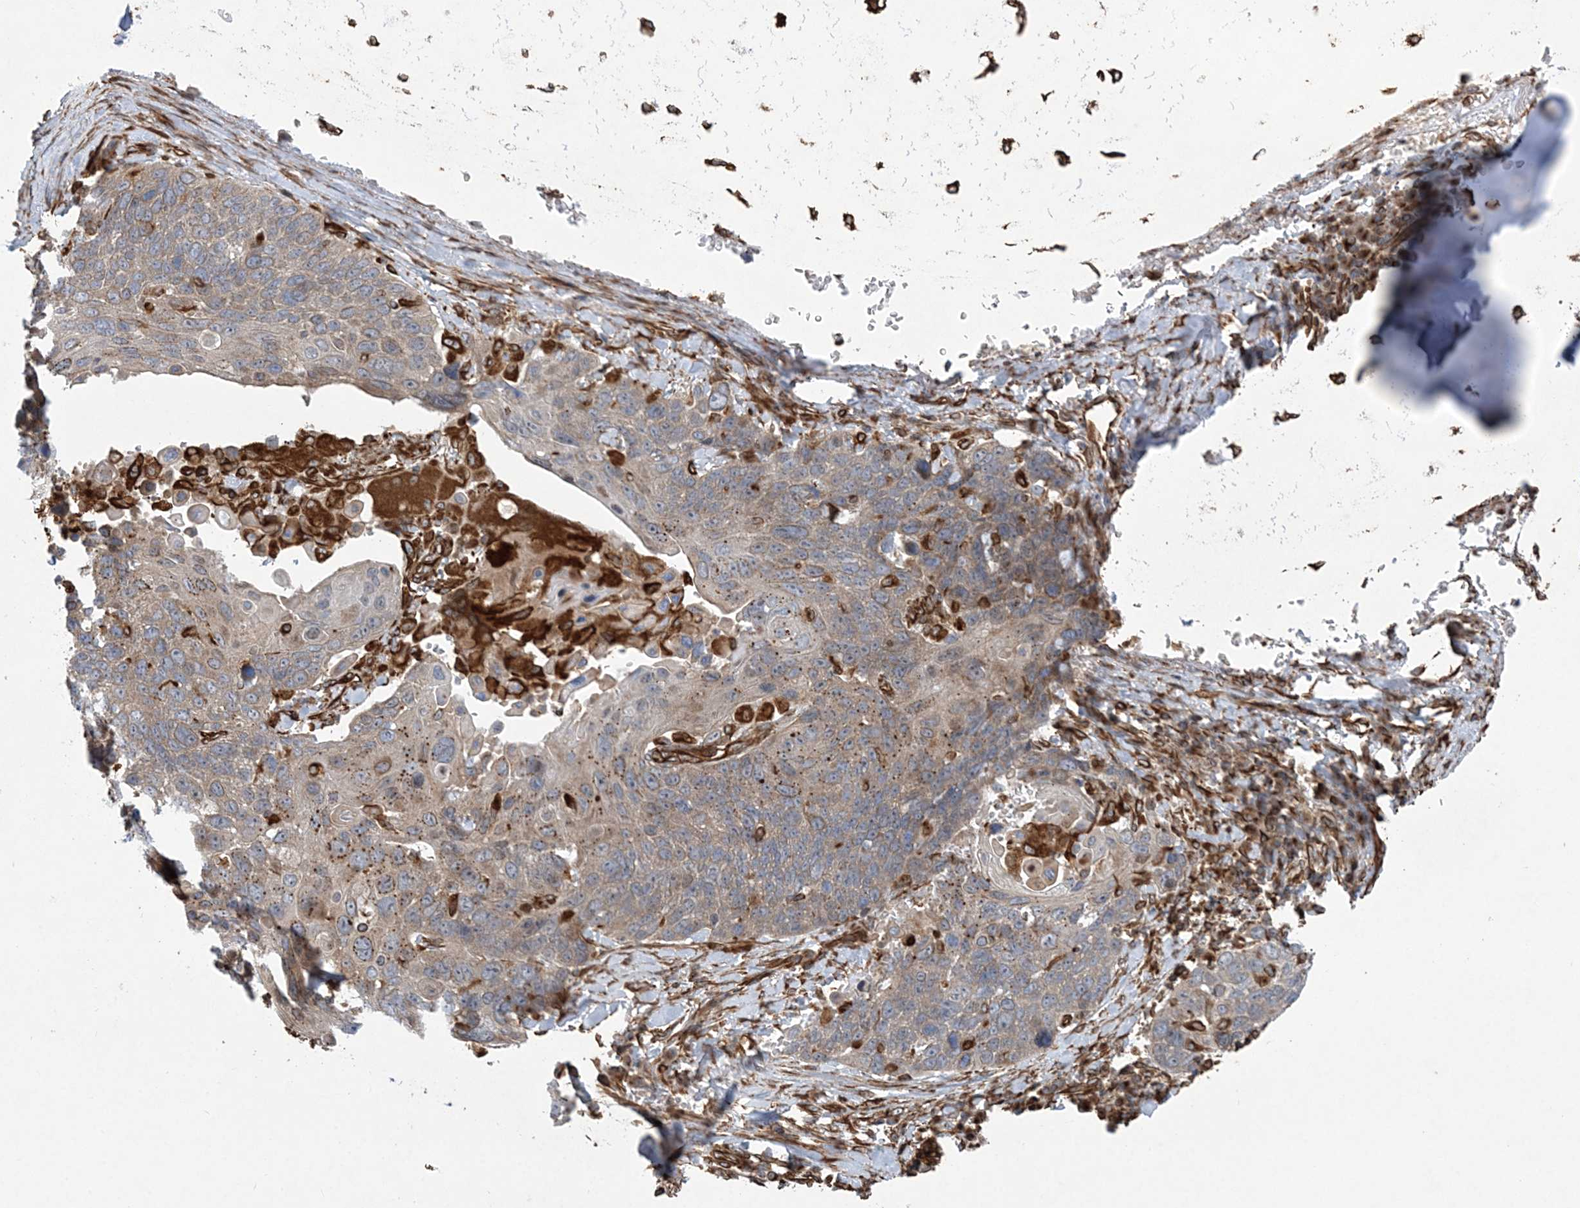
{"staining": {"intensity": "weak", "quantity": "<25%", "location": "cytoplasmic/membranous"}, "tissue": "lung cancer", "cell_type": "Tumor cells", "image_type": "cancer", "snomed": [{"axis": "morphology", "description": "Squamous cell carcinoma, NOS"}, {"axis": "topography", "description": "Lung"}], "caption": "Lung cancer was stained to show a protein in brown. There is no significant staining in tumor cells.", "gene": "FAM114A2", "patient": {"sex": "male", "age": 66}}